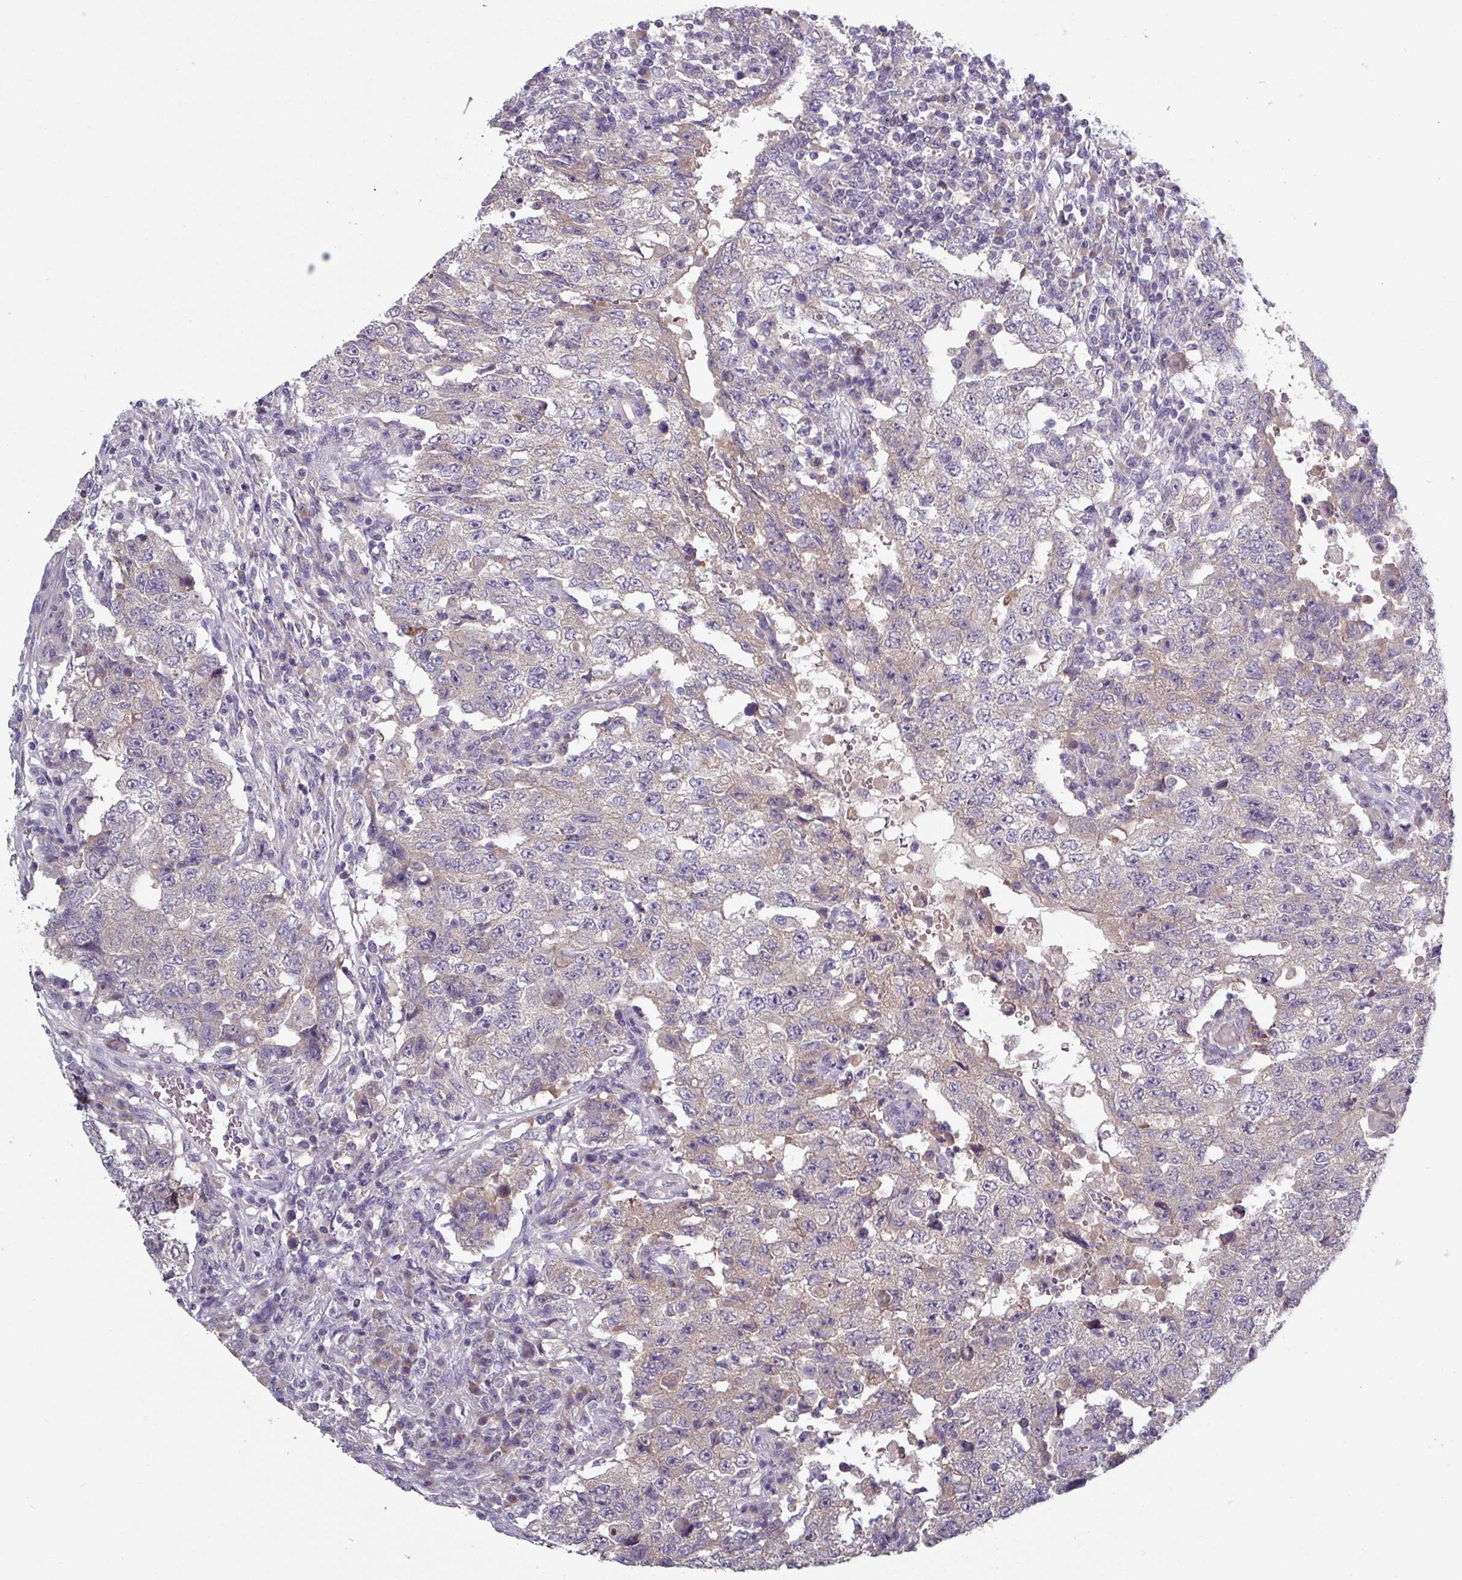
{"staining": {"intensity": "weak", "quantity": "<25%", "location": "cytoplasmic/membranous"}, "tissue": "testis cancer", "cell_type": "Tumor cells", "image_type": "cancer", "snomed": [{"axis": "morphology", "description": "Carcinoma, Embryonal, NOS"}, {"axis": "topography", "description": "Testis"}], "caption": "Testis embryonal carcinoma was stained to show a protein in brown. There is no significant positivity in tumor cells.", "gene": "PRAMEF8", "patient": {"sex": "male", "age": 26}}